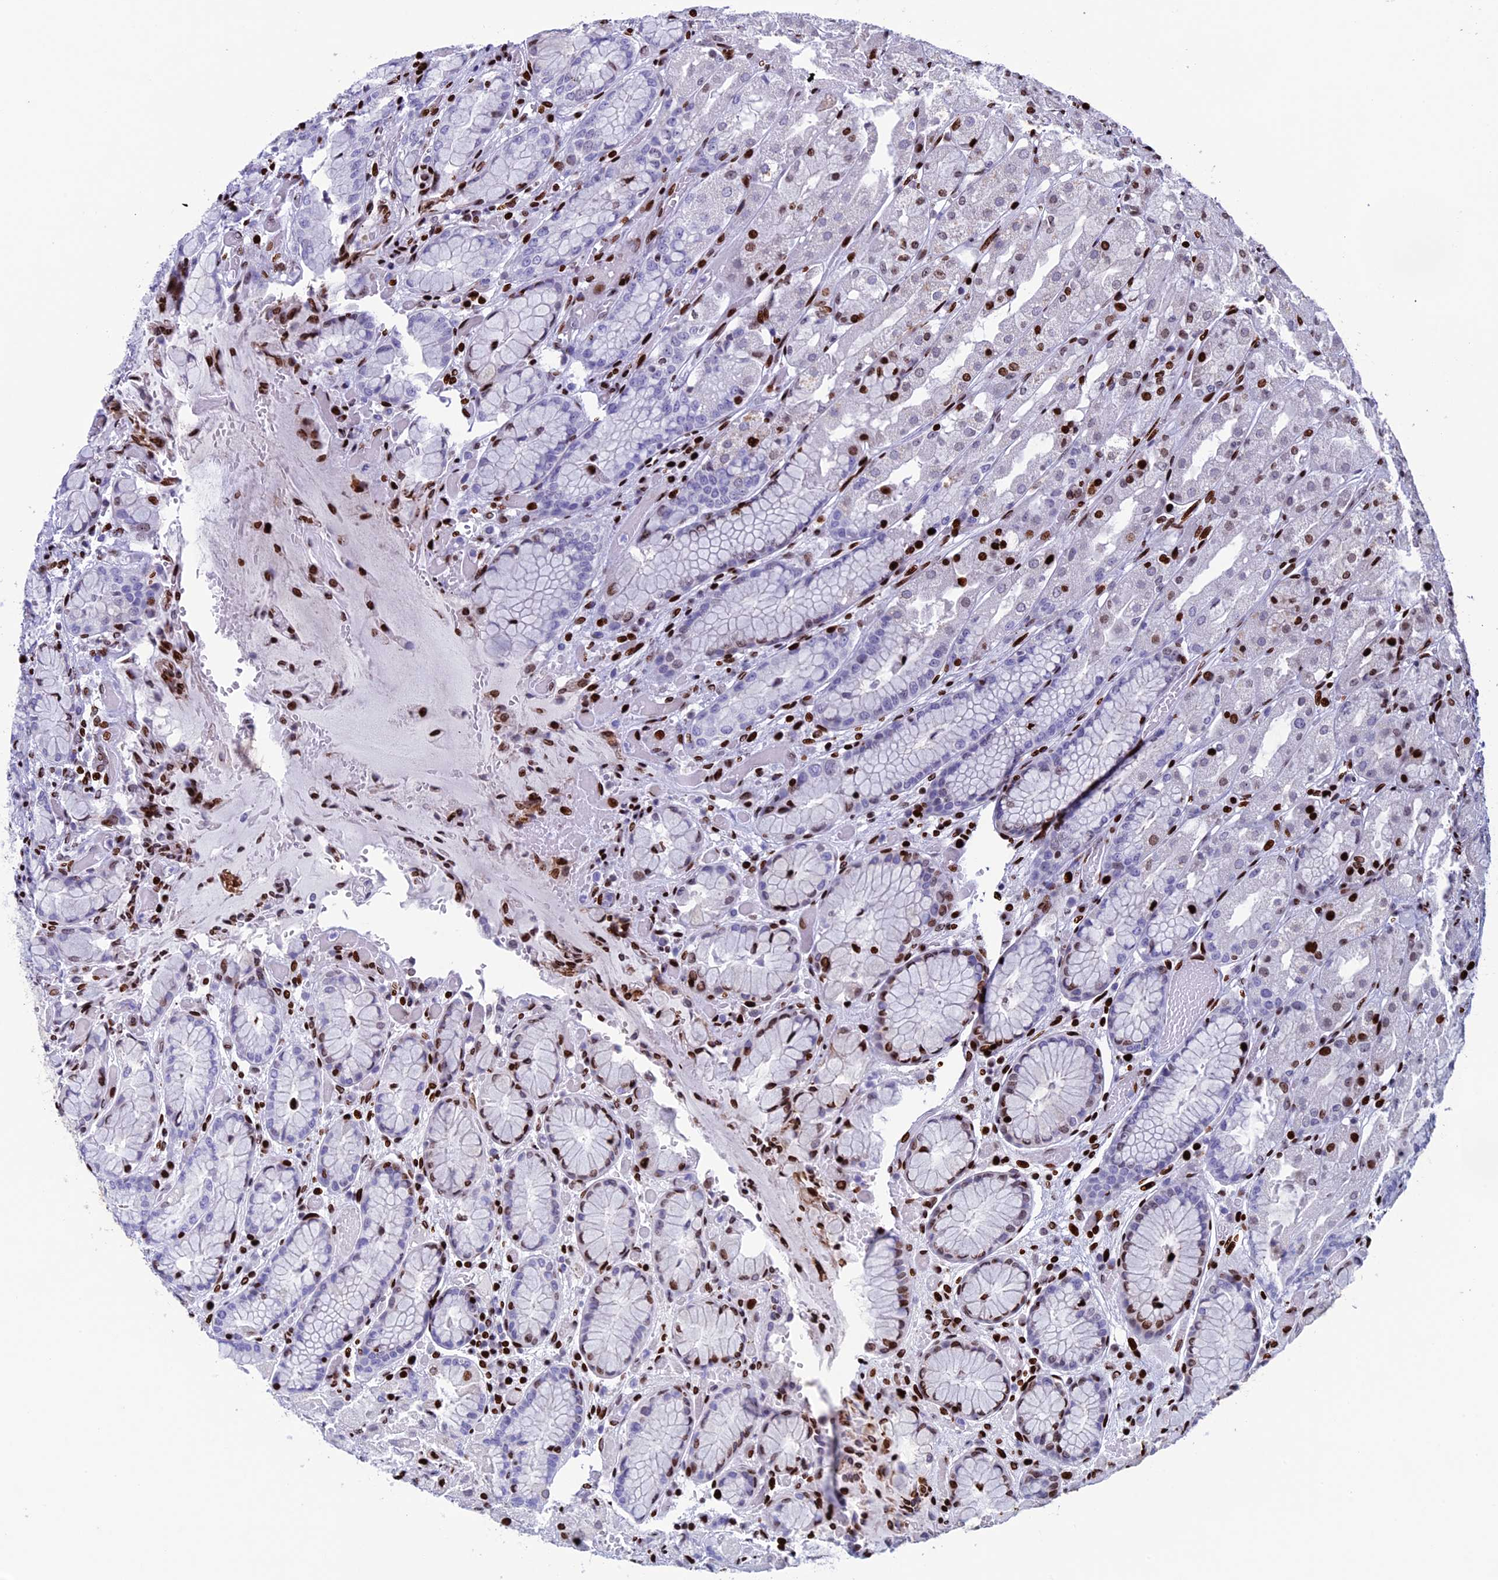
{"staining": {"intensity": "strong", "quantity": "<25%", "location": "nuclear"}, "tissue": "stomach", "cell_type": "Glandular cells", "image_type": "normal", "snomed": [{"axis": "morphology", "description": "Normal tissue, NOS"}, {"axis": "topography", "description": "Stomach, upper"}], "caption": "High-power microscopy captured an immunohistochemistry histopathology image of unremarkable stomach, revealing strong nuclear staining in about <25% of glandular cells. (brown staining indicates protein expression, while blue staining denotes nuclei).", "gene": "BTBD3", "patient": {"sex": "male", "age": 72}}